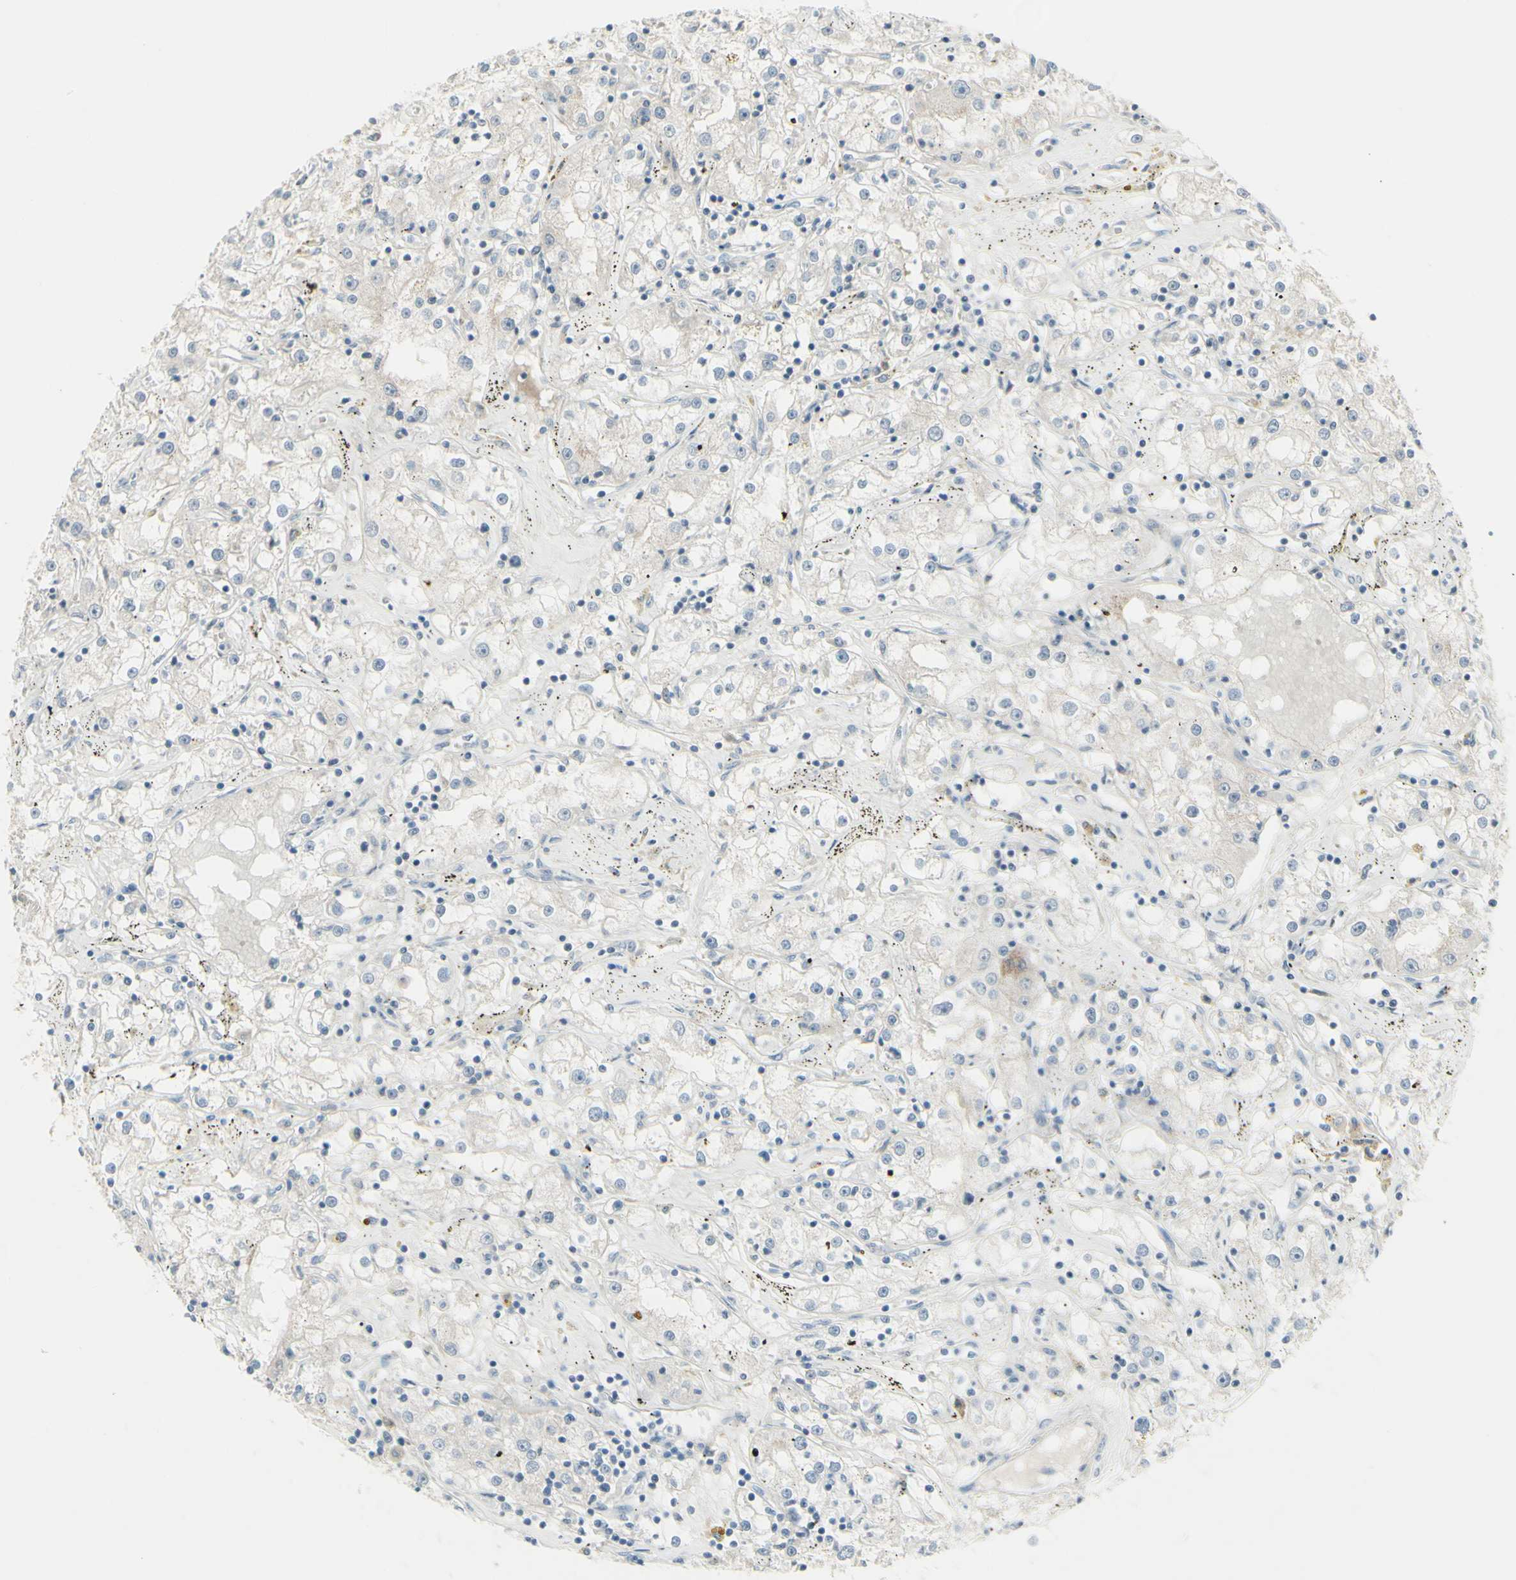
{"staining": {"intensity": "negative", "quantity": "none", "location": "none"}, "tissue": "renal cancer", "cell_type": "Tumor cells", "image_type": "cancer", "snomed": [{"axis": "morphology", "description": "Adenocarcinoma, NOS"}, {"axis": "topography", "description": "Kidney"}], "caption": "Adenocarcinoma (renal) was stained to show a protein in brown. There is no significant positivity in tumor cells.", "gene": "SH3GL2", "patient": {"sex": "male", "age": 56}}